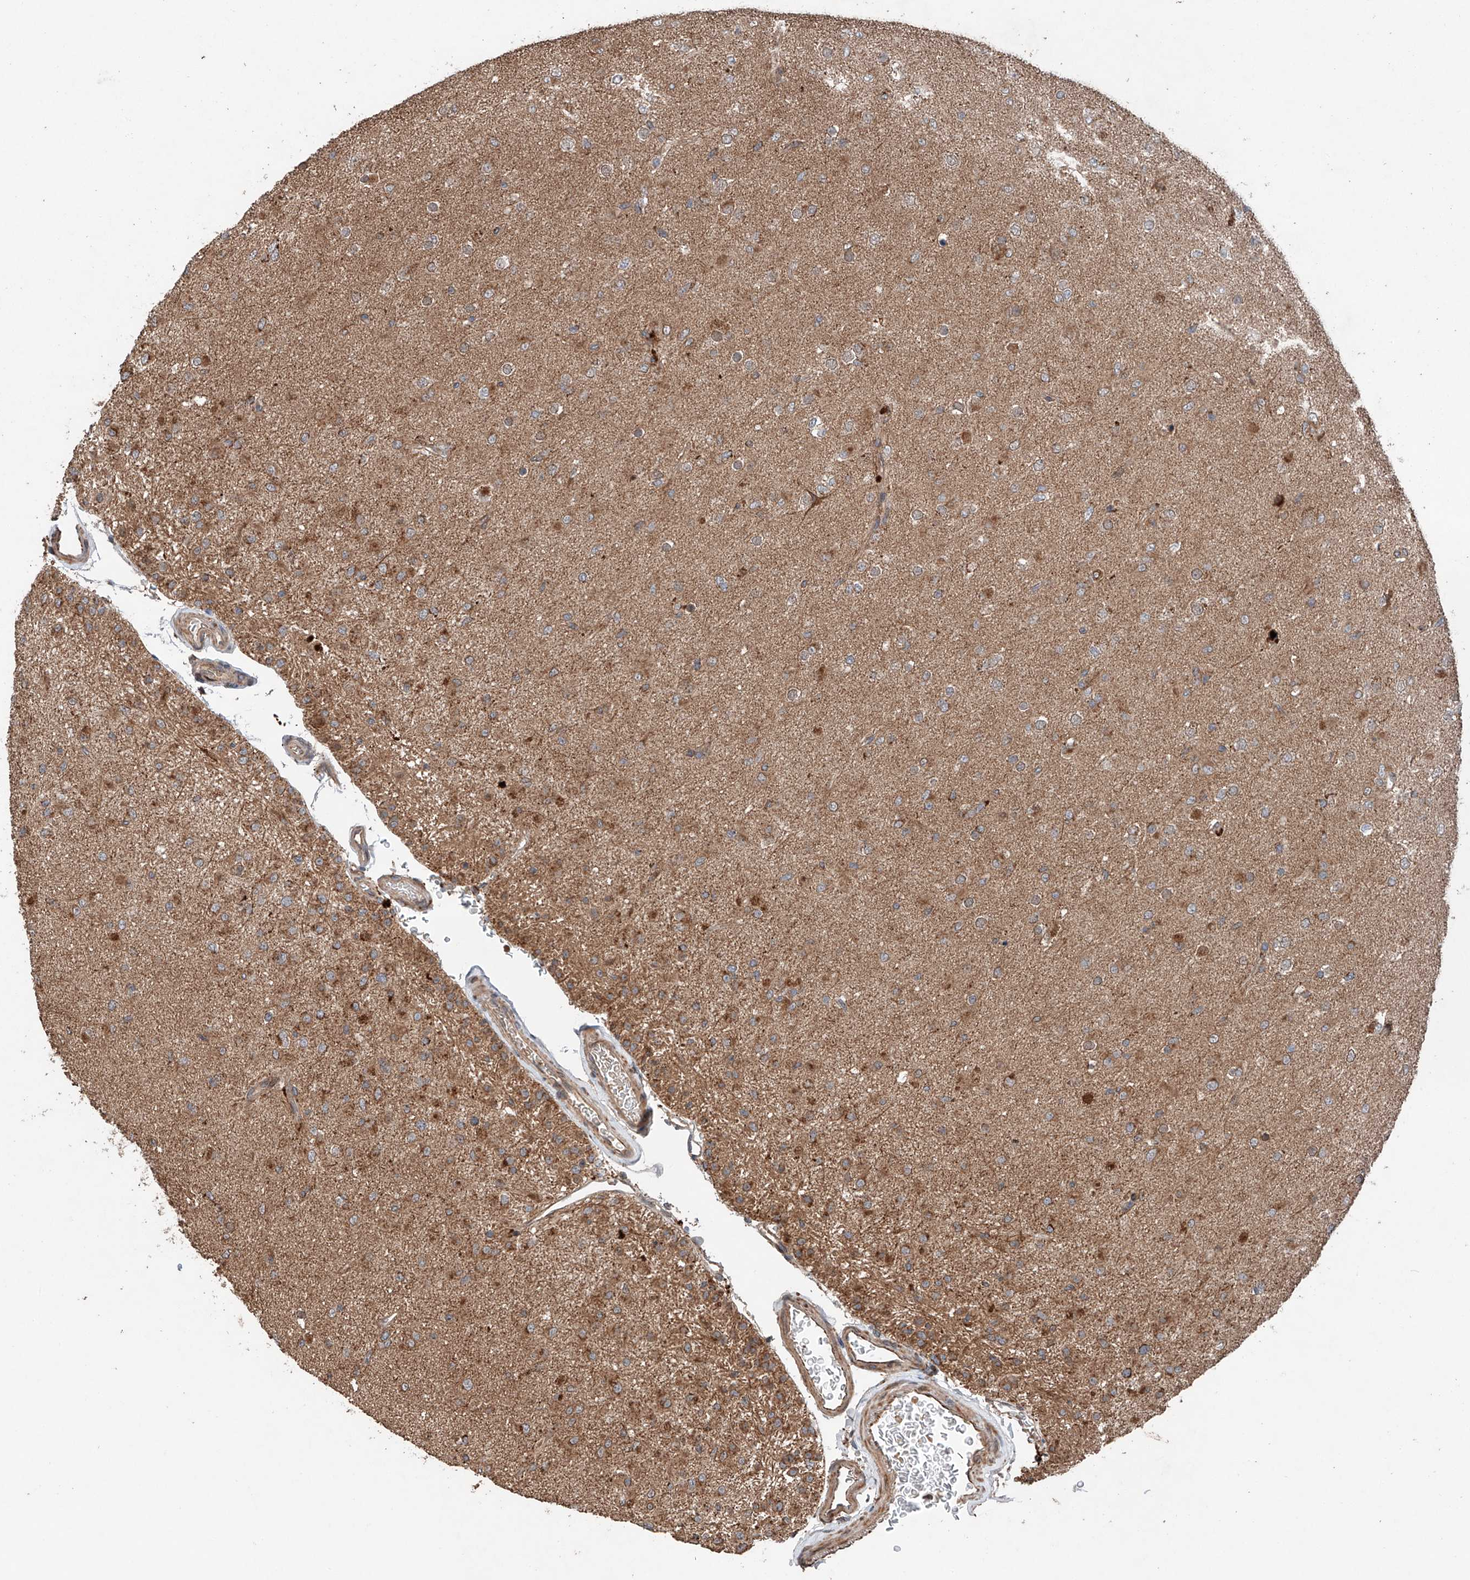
{"staining": {"intensity": "weak", "quantity": ">75%", "location": "cytoplasmic/membranous"}, "tissue": "glioma", "cell_type": "Tumor cells", "image_type": "cancer", "snomed": [{"axis": "morphology", "description": "Glioma, malignant, Low grade"}, {"axis": "topography", "description": "Brain"}], "caption": "Protein analysis of glioma tissue shows weak cytoplasmic/membranous positivity in about >75% of tumor cells. The staining was performed using DAB (3,3'-diaminobenzidine) to visualize the protein expression in brown, while the nuclei were stained in blue with hematoxylin (Magnification: 20x).", "gene": "AP4B1", "patient": {"sex": "male", "age": 65}}